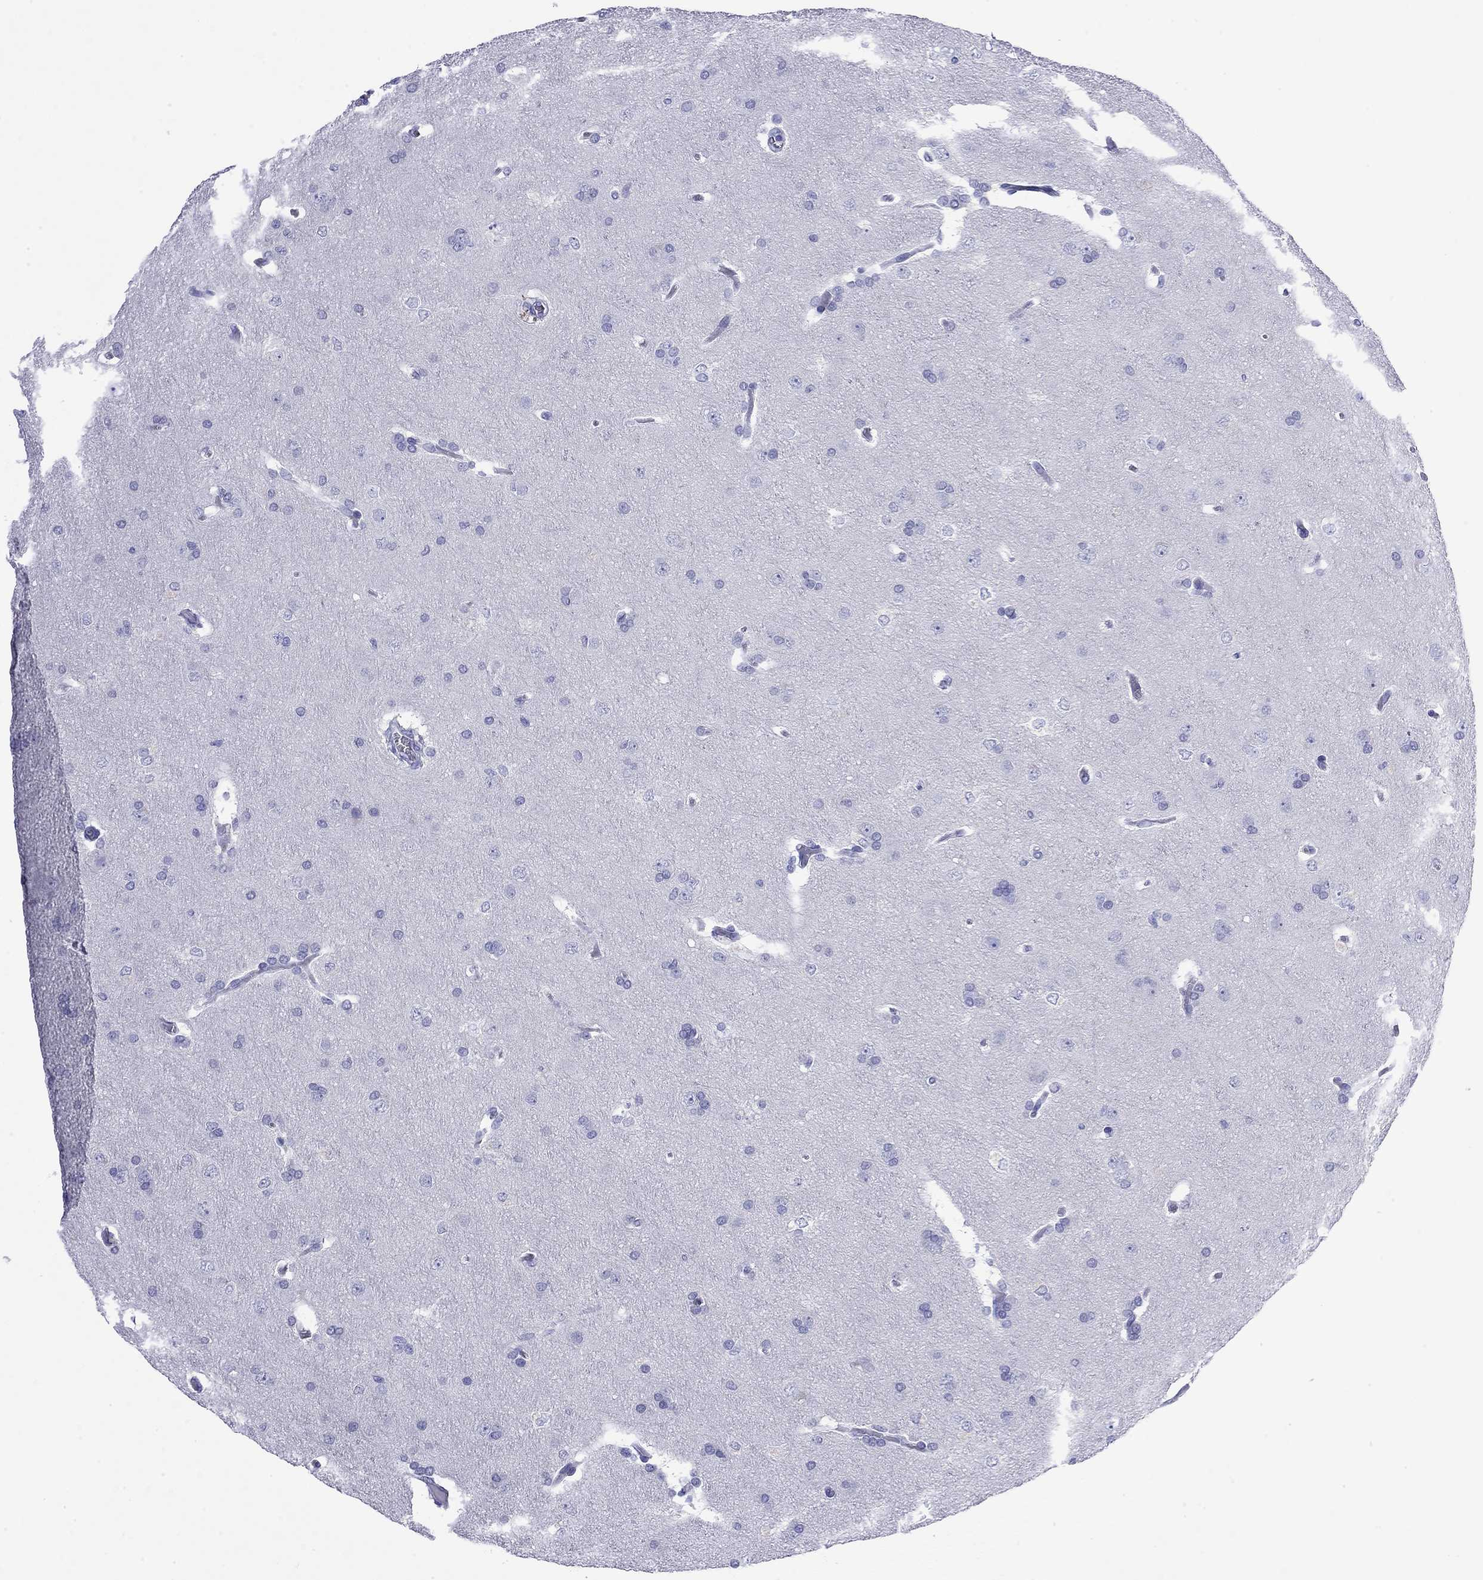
{"staining": {"intensity": "negative", "quantity": "none", "location": "none"}, "tissue": "glioma", "cell_type": "Tumor cells", "image_type": "cancer", "snomed": [{"axis": "morphology", "description": "Glioma, malignant, Low grade"}, {"axis": "topography", "description": "Brain"}], "caption": "Immunohistochemical staining of glioma exhibits no significant staining in tumor cells.", "gene": "FIGLA", "patient": {"sex": "female", "age": 32}}